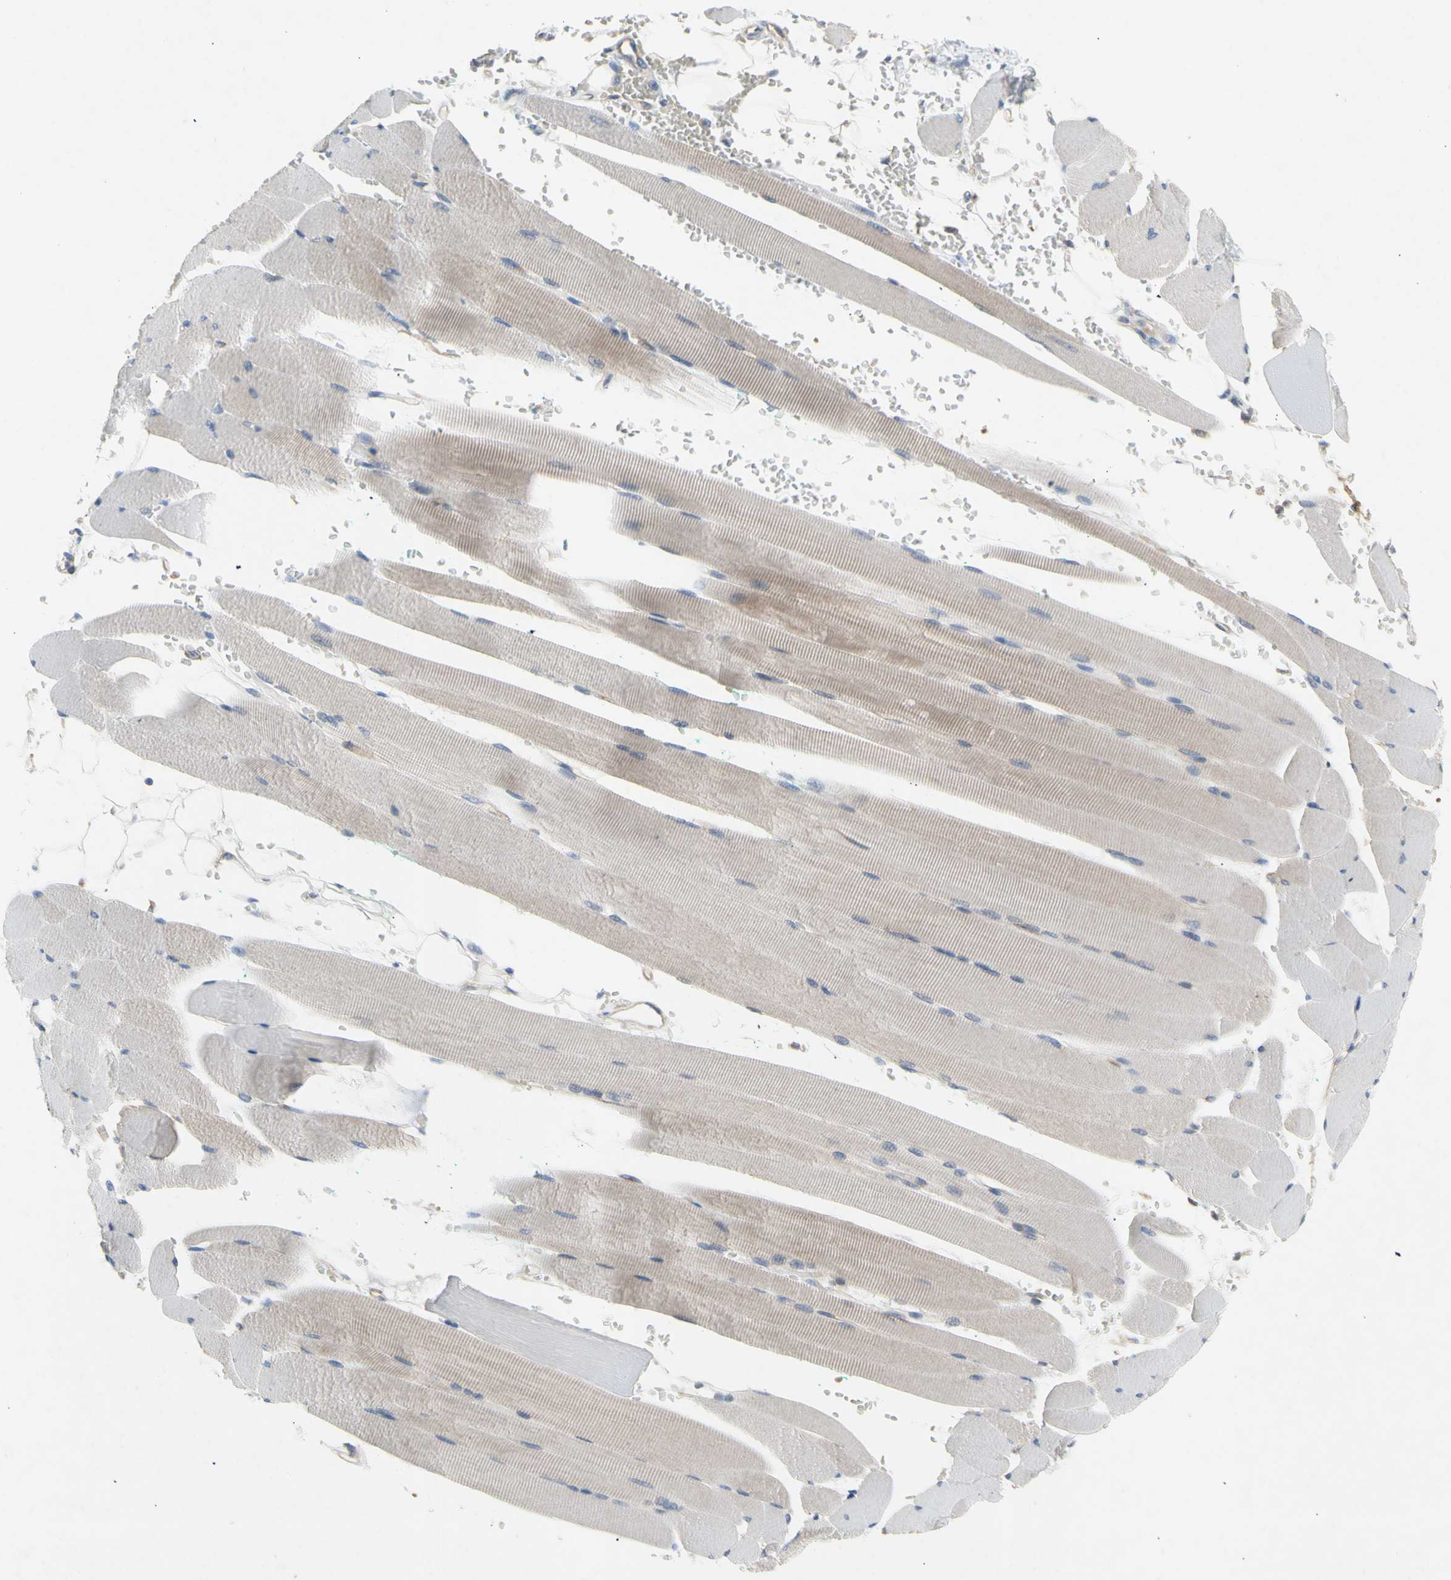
{"staining": {"intensity": "weak", "quantity": ">75%", "location": "cytoplasmic/membranous"}, "tissue": "skeletal muscle", "cell_type": "Myocytes", "image_type": "normal", "snomed": [{"axis": "morphology", "description": "Normal tissue, NOS"}, {"axis": "topography", "description": "Skeletal muscle"}, {"axis": "topography", "description": "Oral tissue"}, {"axis": "topography", "description": "Peripheral nerve tissue"}], "caption": "Protein staining of normal skeletal muscle exhibits weak cytoplasmic/membranous staining in approximately >75% of myocytes. (DAB (3,3'-diaminobenzidine) = brown stain, brightfield microscopy at high magnification).", "gene": "KLC1", "patient": {"sex": "female", "age": 84}}